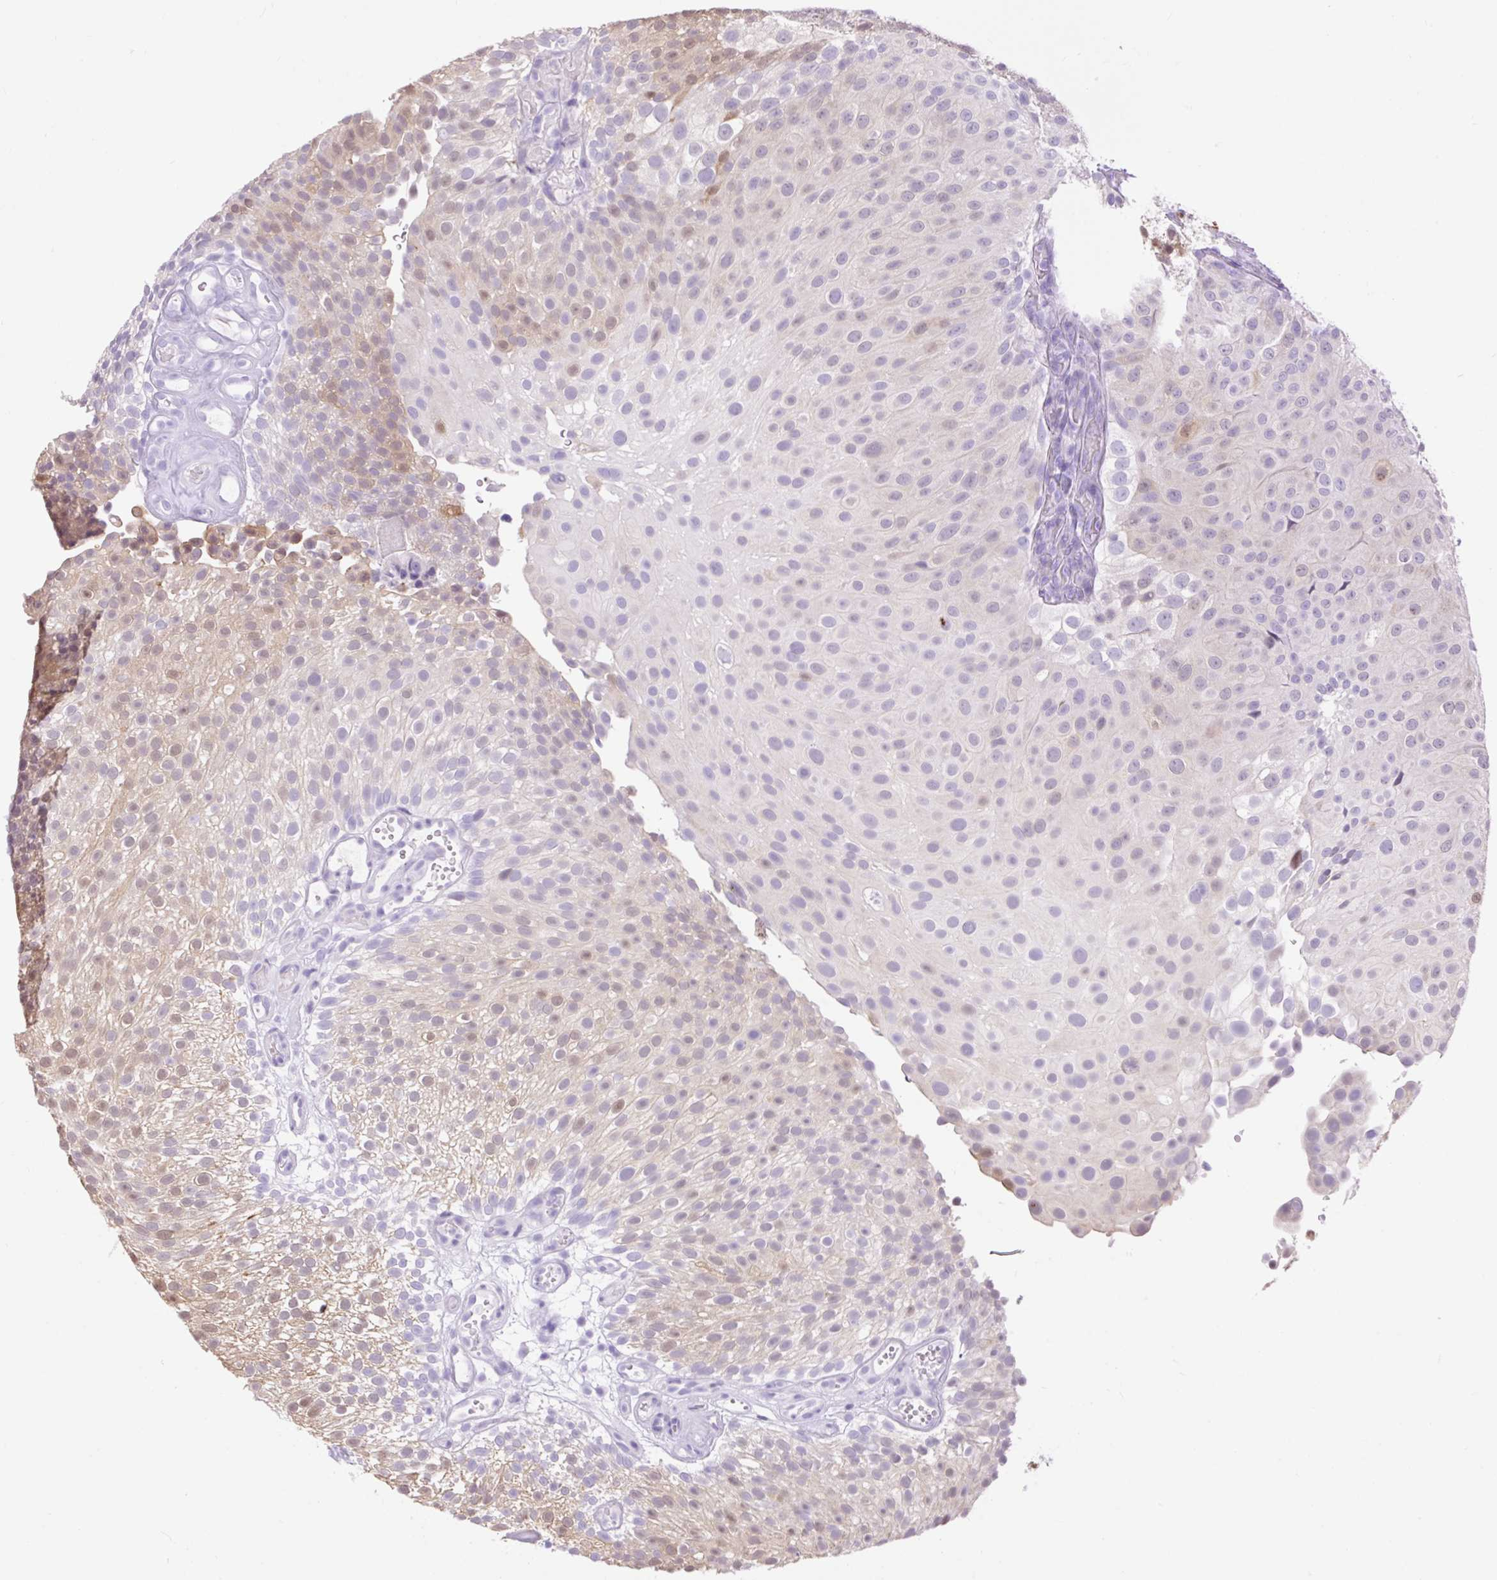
{"staining": {"intensity": "moderate", "quantity": "<25%", "location": "cytoplasmic/membranous,nuclear"}, "tissue": "urothelial cancer", "cell_type": "Tumor cells", "image_type": "cancer", "snomed": [{"axis": "morphology", "description": "Urothelial carcinoma, Low grade"}, {"axis": "topography", "description": "Urinary bladder"}], "caption": "Protein staining demonstrates moderate cytoplasmic/membranous and nuclear staining in about <25% of tumor cells in urothelial carcinoma (low-grade). (brown staining indicates protein expression, while blue staining denotes nuclei).", "gene": "SLC25A40", "patient": {"sex": "male", "age": 78}}